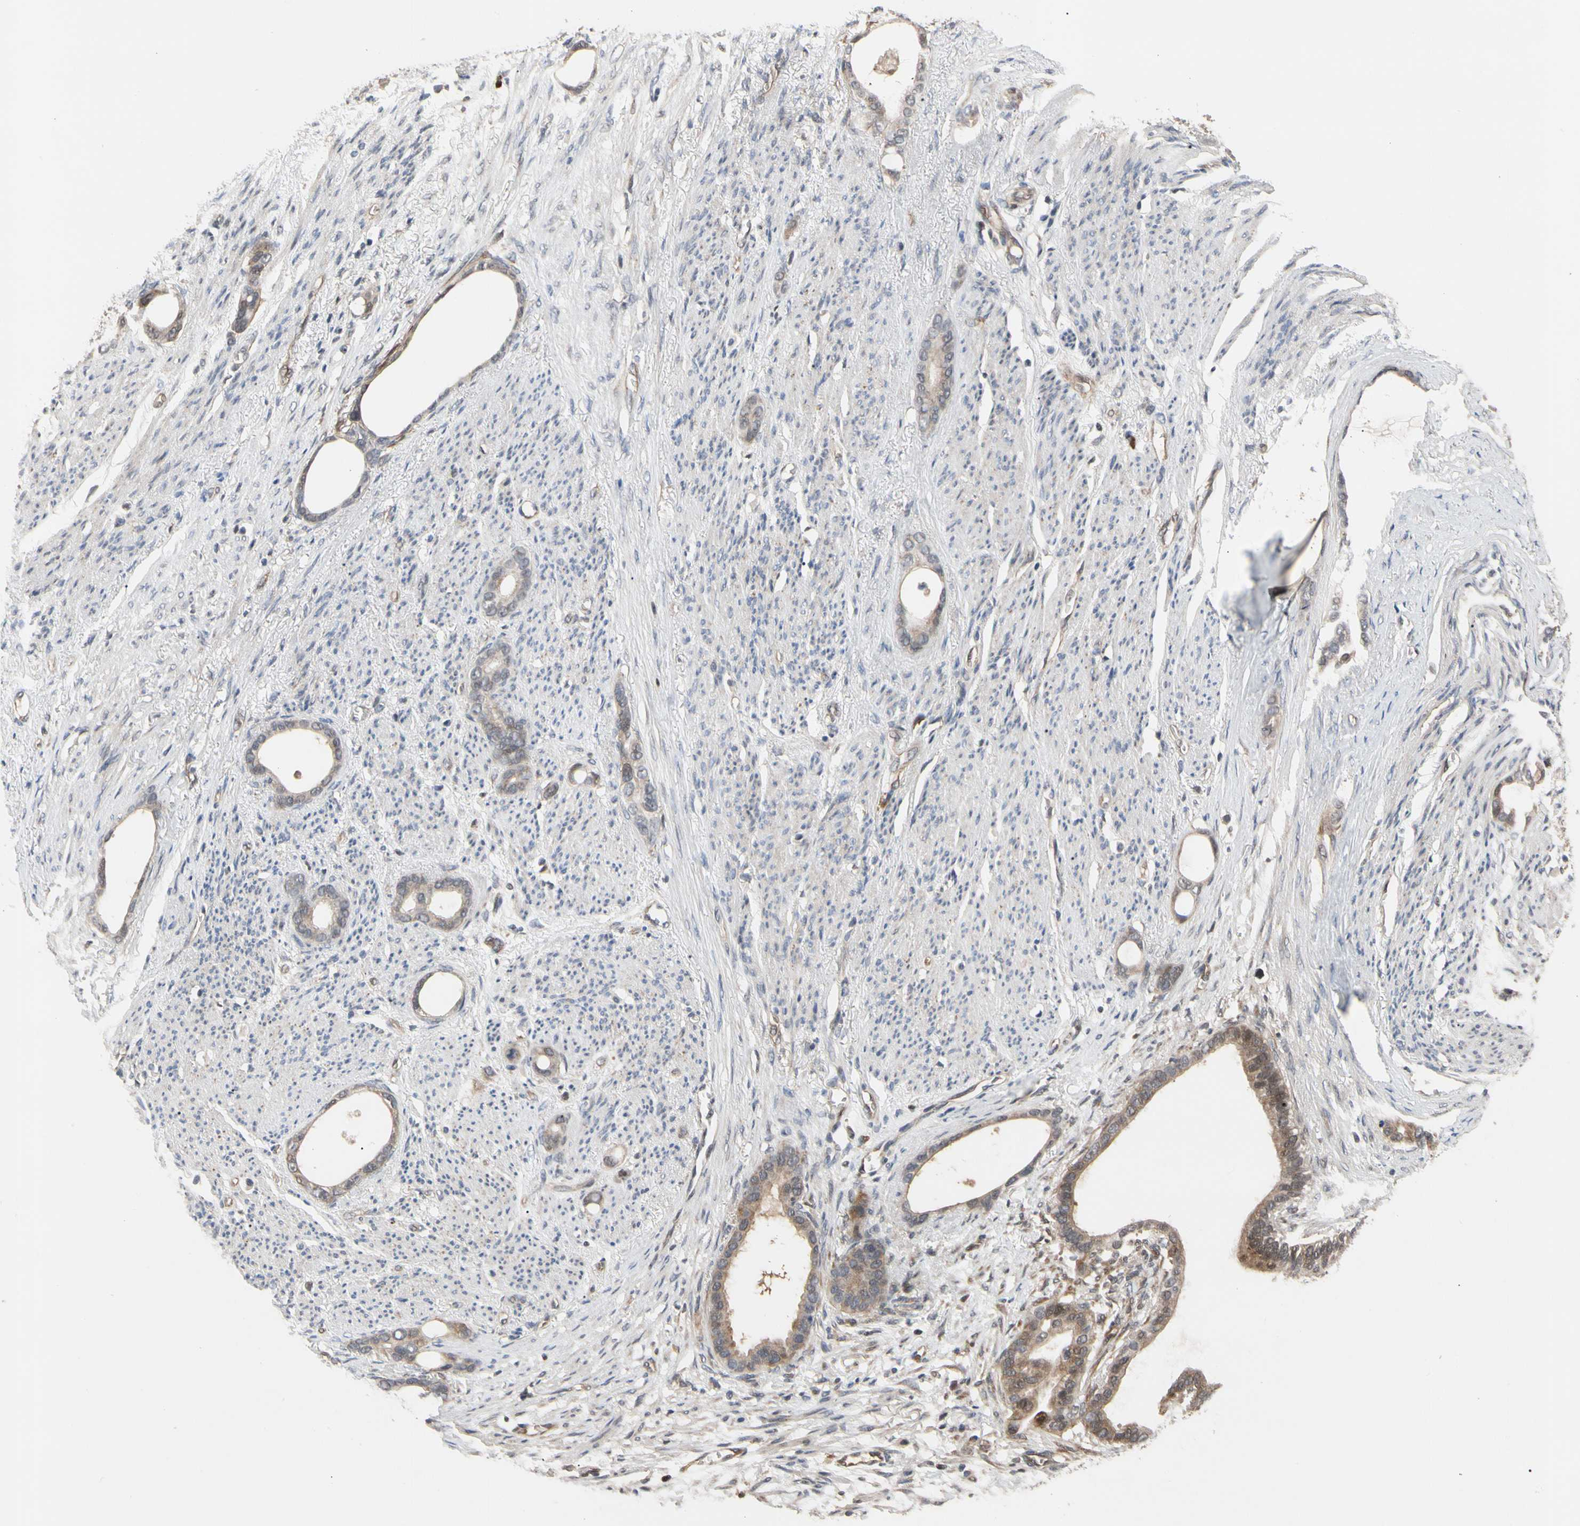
{"staining": {"intensity": "weak", "quantity": ">75%", "location": "cytoplasmic/membranous"}, "tissue": "stomach cancer", "cell_type": "Tumor cells", "image_type": "cancer", "snomed": [{"axis": "morphology", "description": "Adenocarcinoma, NOS"}, {"axis": "topography", "description": "Stomach"}], "caption": "Immunohistochemistry histopathology image of neoplastic tissue: human stomach adenocarcinoma stained using immunohistochemistry reveals low levels of weak protein expression localized specifically in the cytoplasmic/membranous of tumor cells, appearing as a cytoplasmic/membranous brown color.", "gene": "CYTIP", "patient": {"sex": "female", "age": 75}}